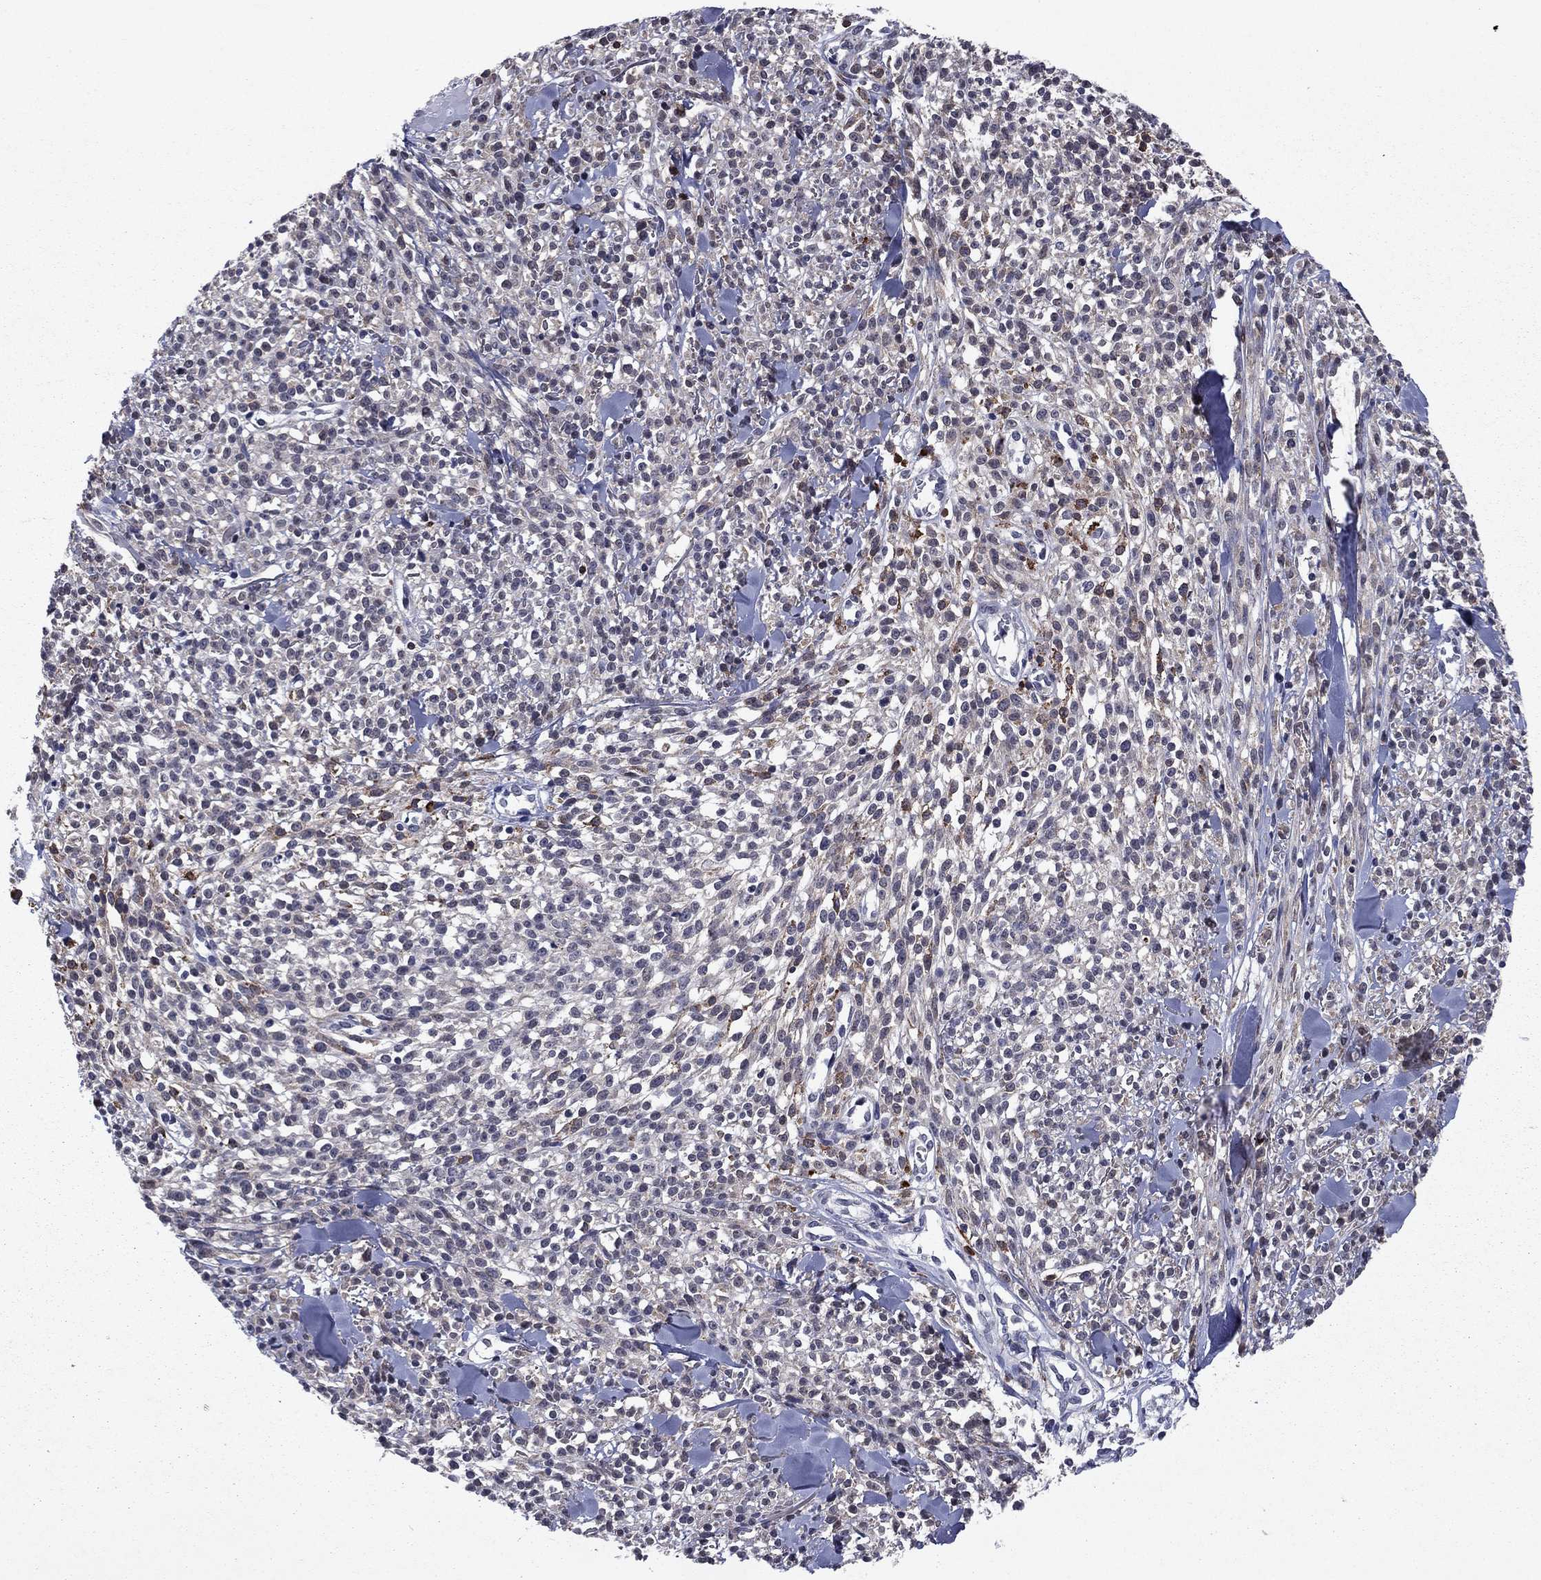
{"staining": {"intensity": "negative", "quantity": "none", "location": "none"}, "tissue": "melanoma", "cell_type": "Tumor cells", "image_type": "cancer", "snomed": [{"axis": "morphology", "description": "Malignant melanoma, NOS"}, {"axis": "topography", "description": "Skin"}, {"axis": "topography", "description": "Skin of trunk"}], "caption": "A histopathology image of human malignant melanoma is negative for staining in tumor cells.", "gene": "ECM1", "patient": {"sex": "male", "age": 74}}